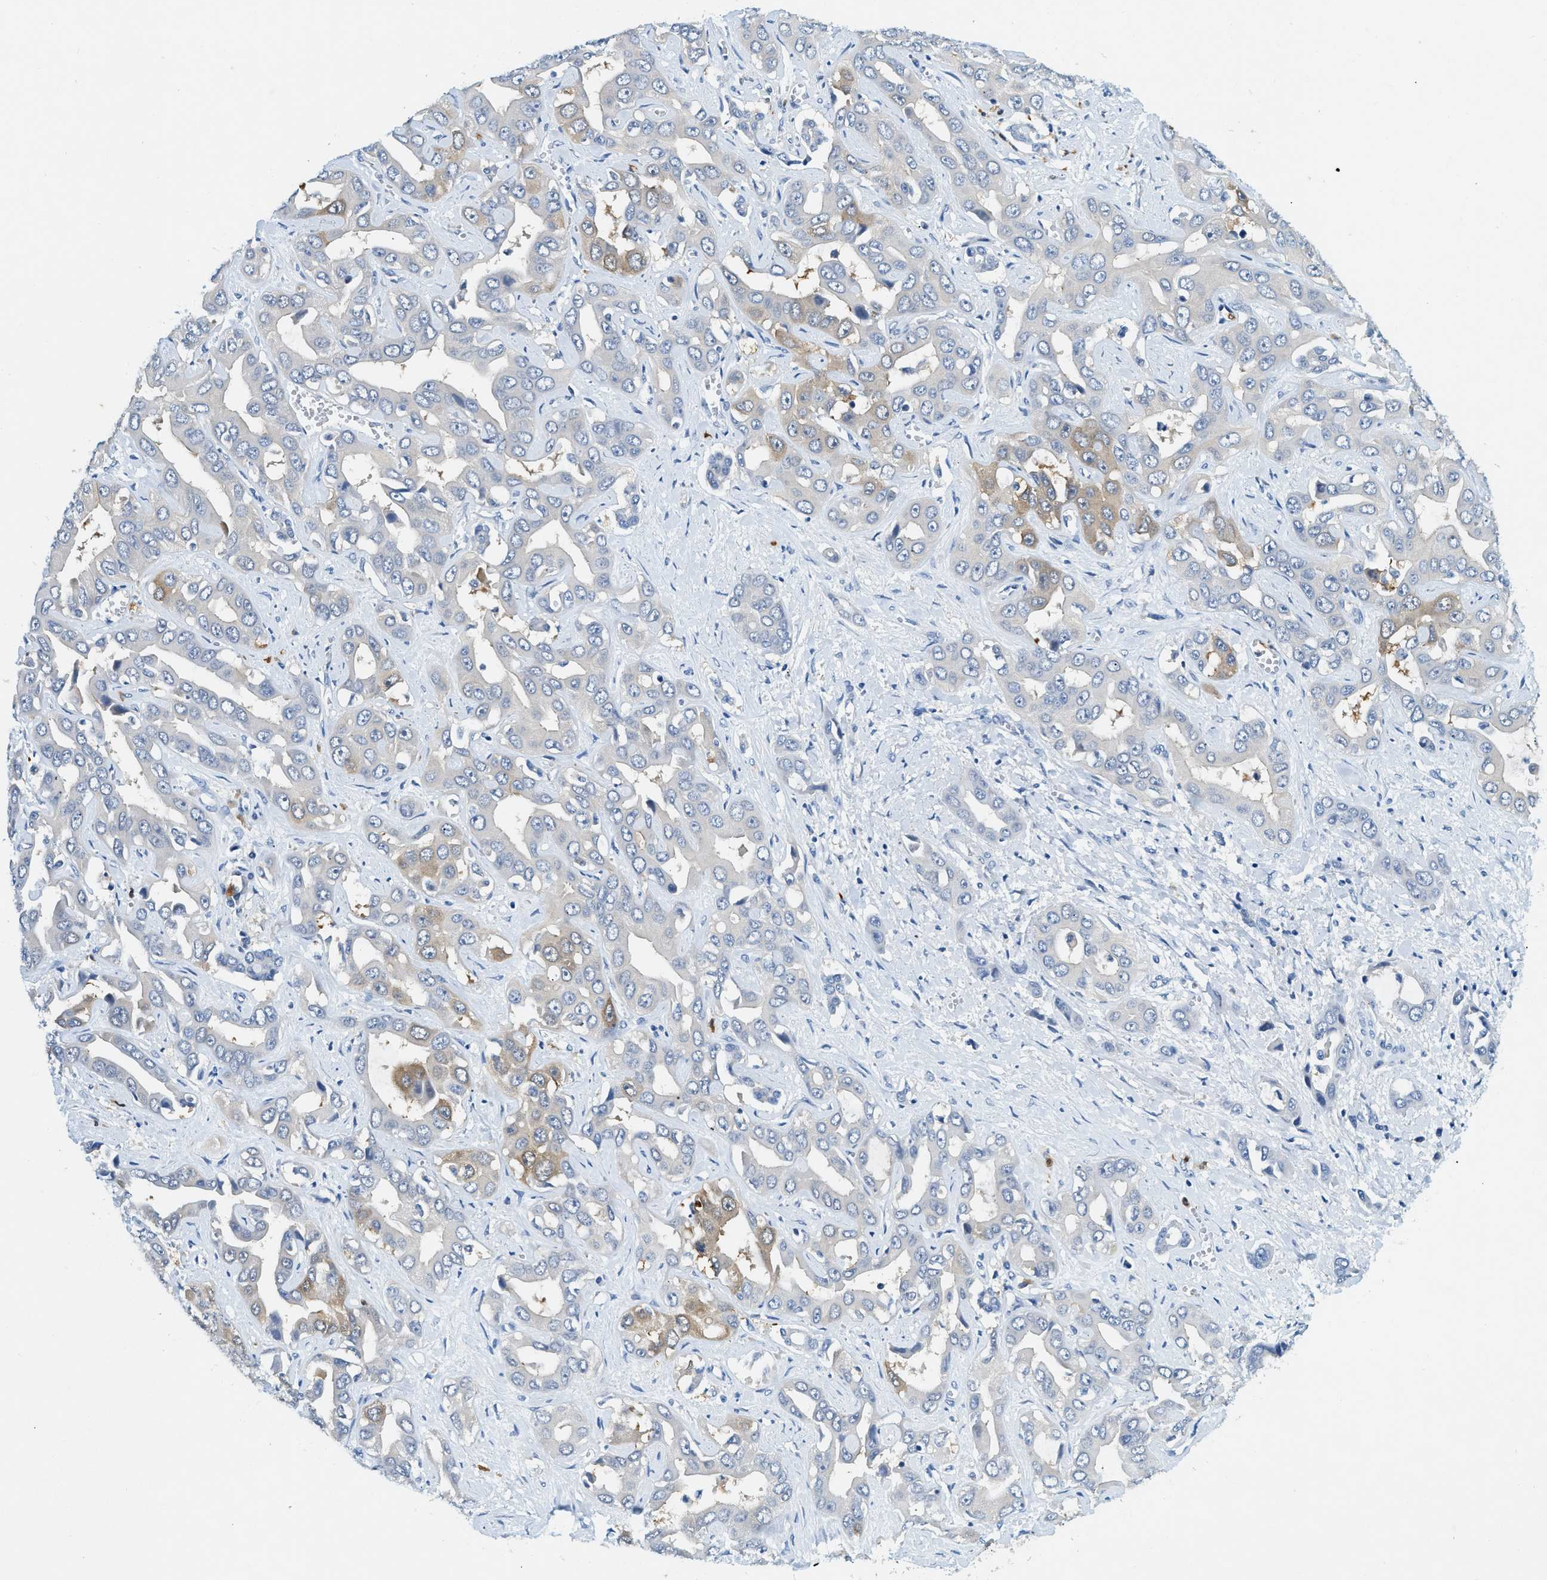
{"staining": {"intensity": "weak", "quantity": "25%-75%", "location": "cytoplasmic/membranous"}, "tissue": "liver cancer", "cell_type": "Tumor cells", "image_type": "cancer", "snomed": [{"axis": "morphology", "description": "Cholangiocarcinoma"}, {"axis": "topography", "description": "Liver"}], "caption": "IHC staining of cholangiocarcinoma (liver), which displays low levels of weak cytoplasmic/membranous expression in about 25%-75% of tumor cells indicating weak cytoplasmic/membranous protein expression. The staining was performed using DAB (3,3'-diaminobenzidine) (brown) for protein detection and nuclei were counterstained in hematoxylin (blue).", "gene": "ZDHHC13", "patient": {"sex": "female", "age": 52}}